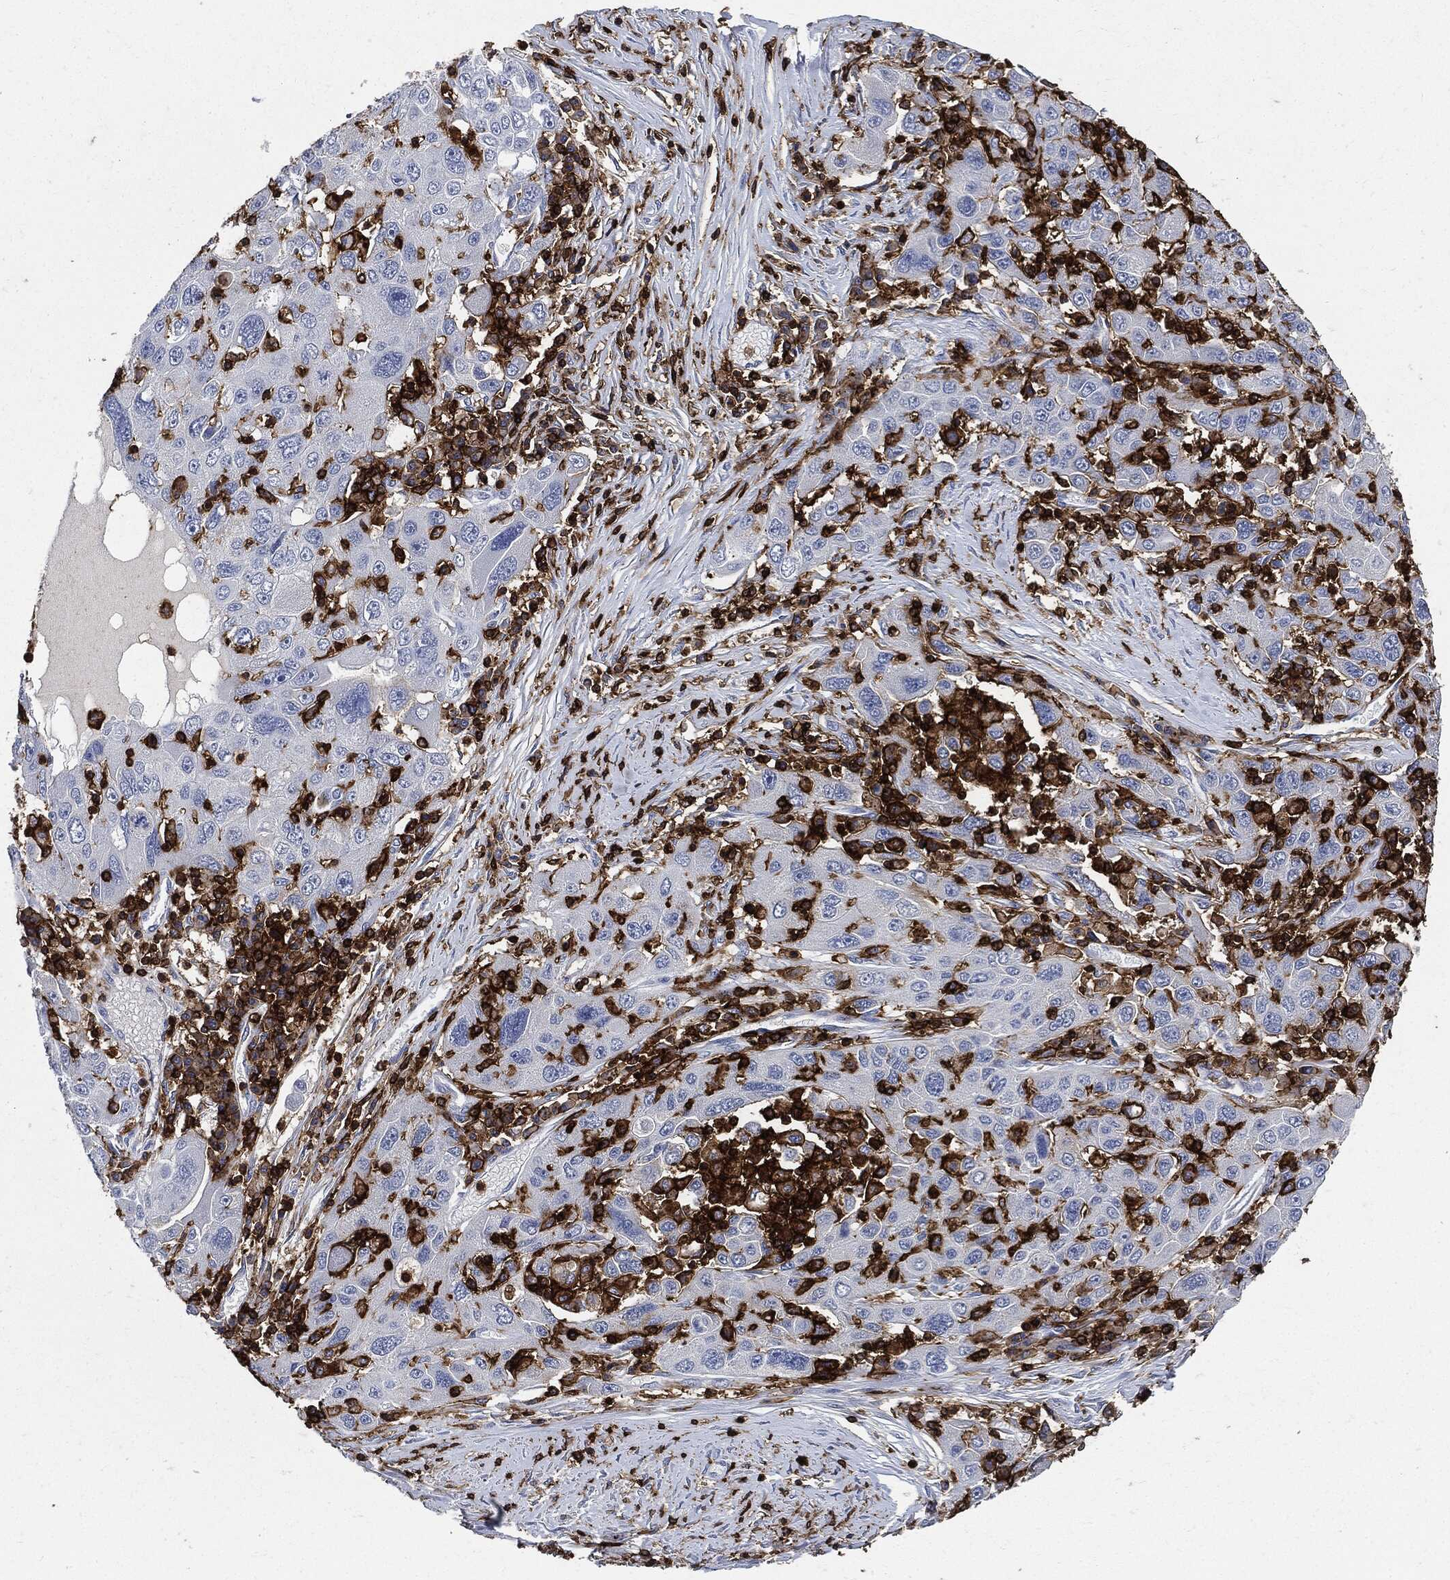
{"staining": {"intensity": "negative", "quantity": "none", "location": "none"}, "tissue": "stomach cancer", "cell_type": "Tumor cells", "image_type": "cancer", "snomed": [{"axis": "morphology", "description": "Adenocarcinoma, NOS"}, {"axis": "topography", "description": "Stomach"}], "caption": "The immunohistochemistry (IHC) histopathology image has no significant staining in tumor cells of adenocarcinoma (stomach) tissue. (Brightfield microscopy of DAB IHC at high magnification).", "gene": "PTPRC", "patient": {"sex": "male", "age": 56}}